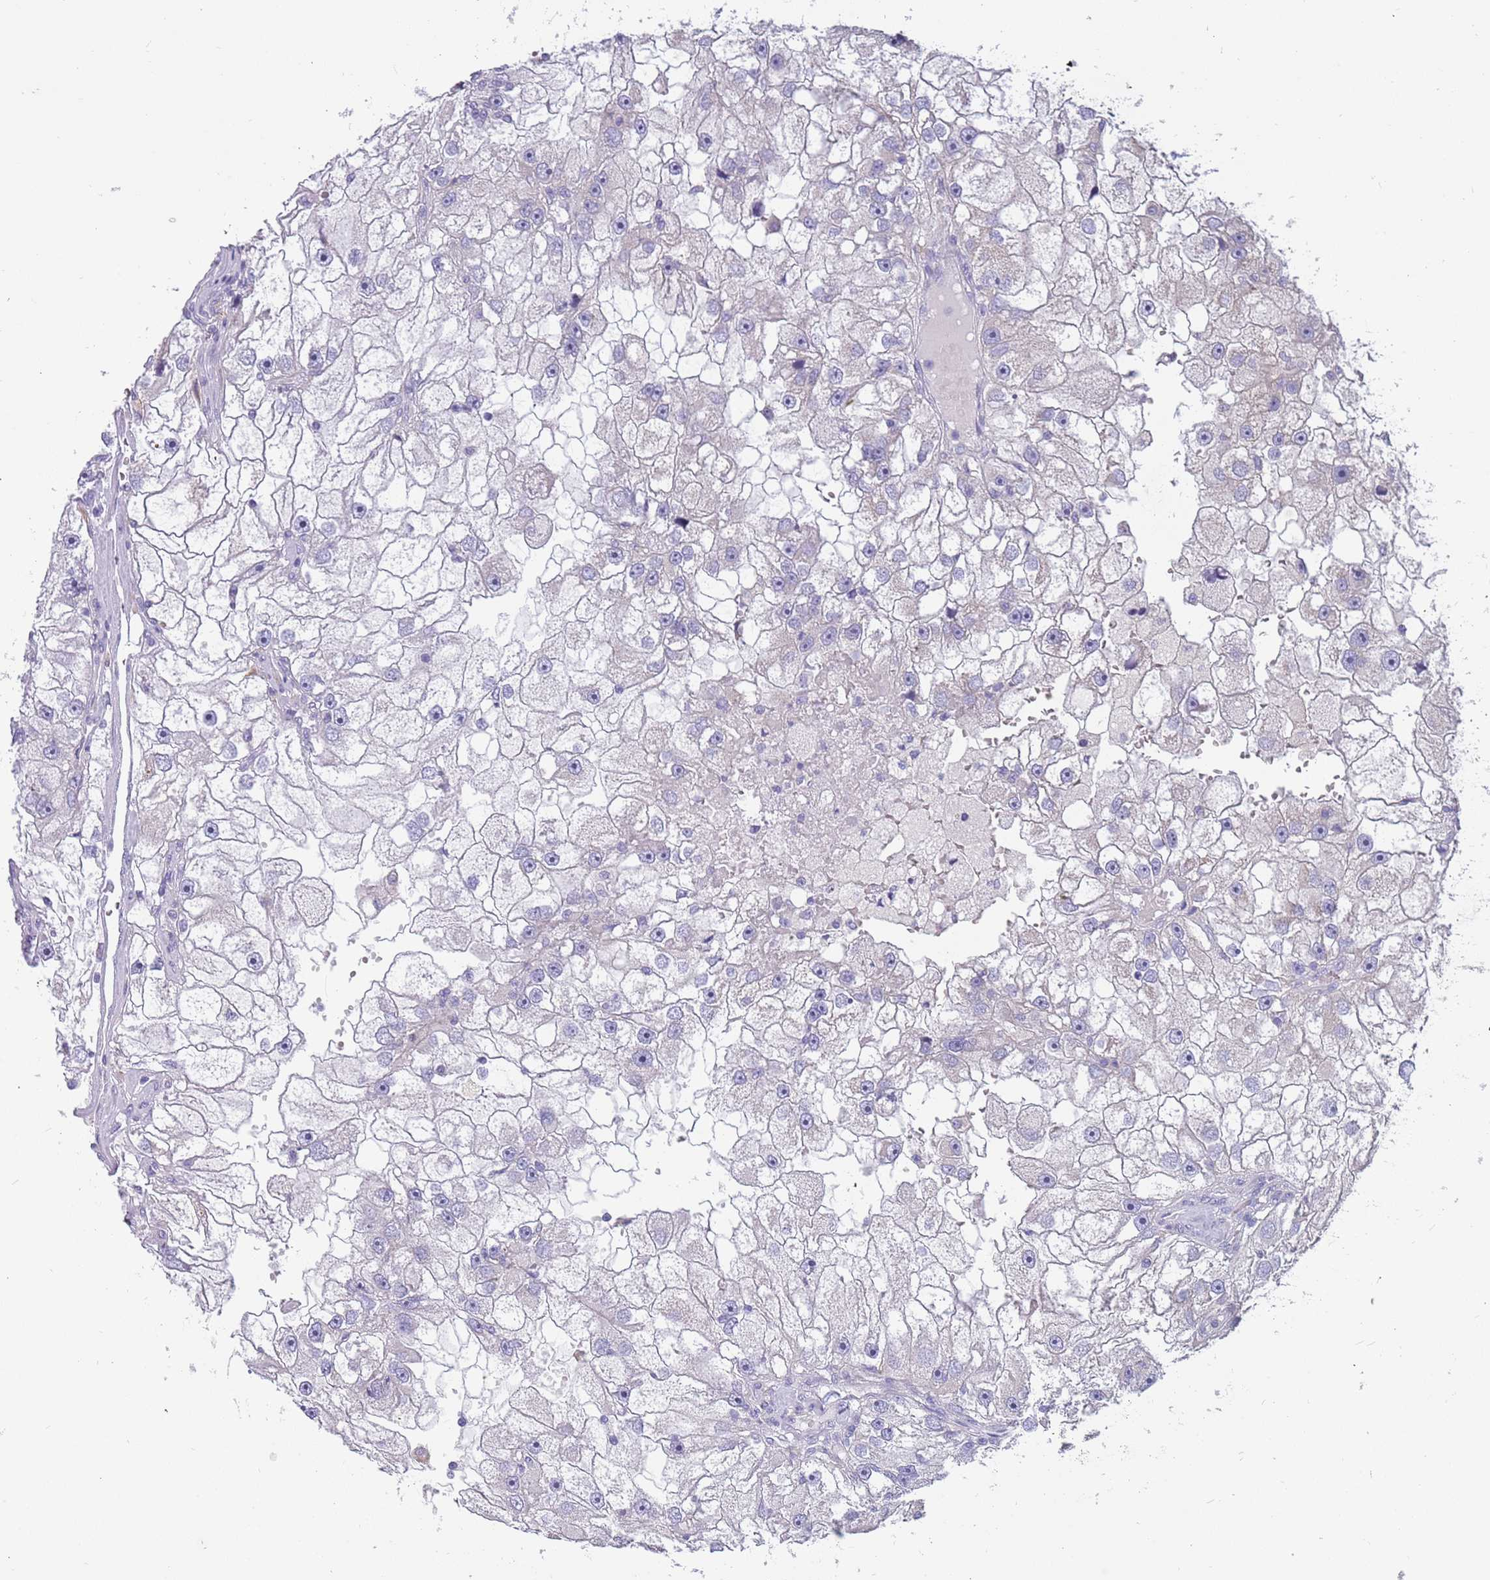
{"staining": {"intensity": "negative", "quantity": "none", "location": "none"}, "tissue": "renal cancer", "cell_type": "Tumor cells", "image_type": "cancer", "snomed": [{"axis": "morphology", "description": "Adenocarcinoma, NOS"}, {"axis": "topography", "description": "Kidney"}], "caption": "DAB immunohistochemical staining of human renal cancer (adenocarcinoma) shows no significant positivity in tumor cells. (Brightfield microscopy of DAB (3,3'-diaminobenzidine) immunohistochemistry (IHC) at high magnification).", "gene": "RHCG", "patient": {"sex": "male", "age": 63}}